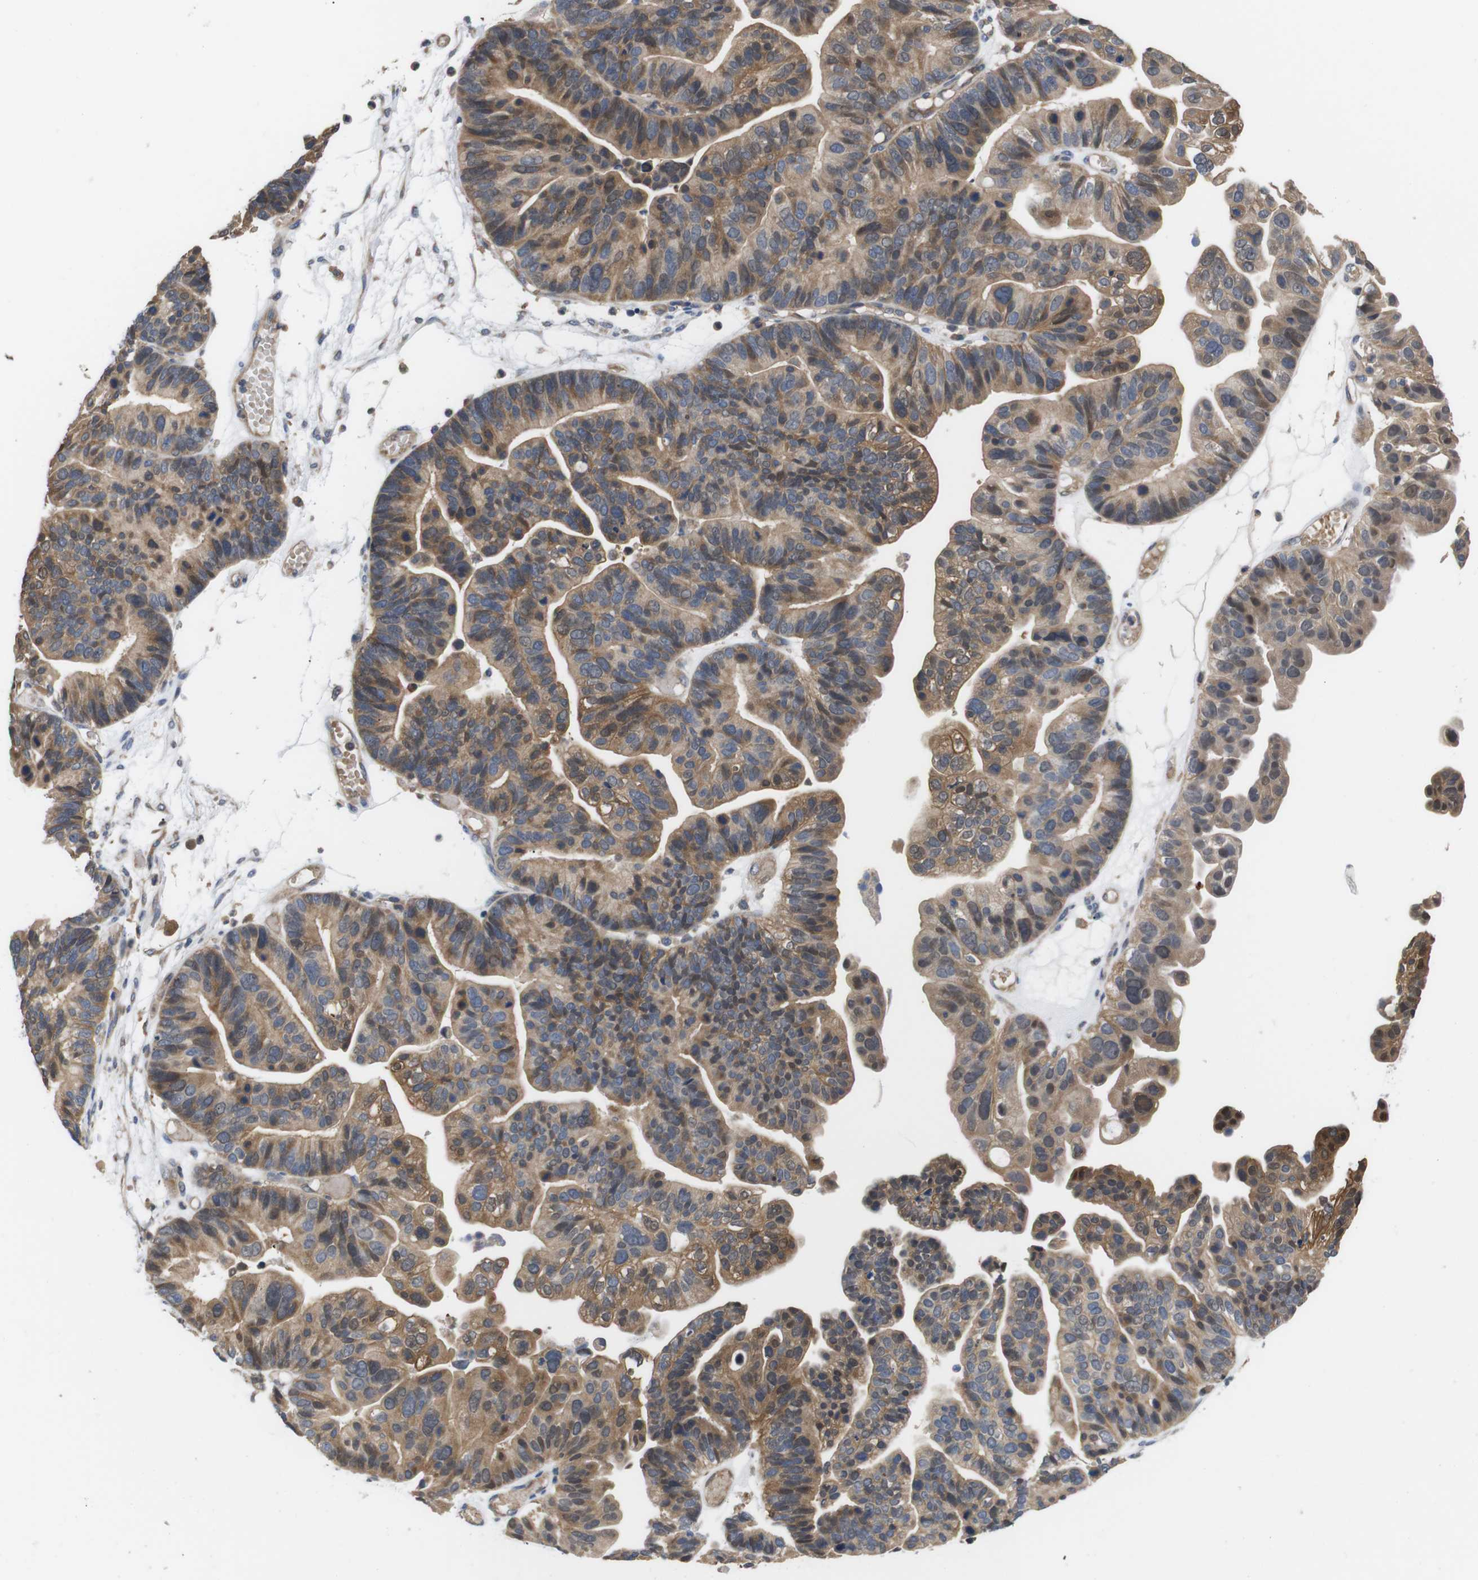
{"staining": {"intensity": "moderate", "quantity": ">75%", "location": "cytoplasmic/membranous"}, "tissue": "ovarian cancer", "cell_type": "Tumor cells", "image_type": "cancer", "snomed": [{"axis": "morphology", "description": "Cystadenocarcinoma, serous, NOS"}, {"axis": "topography", "description": "Ovary"}], "caption": "Protein positivity by immunohistochemistry (IHC) displays moderate cytoplasmic/membranous expression in about >75% of tumor cells in ovarian serous cystadenocarcinoma.", "gene": "DDR1", "patient": {"sex": "female", "age": 56}}